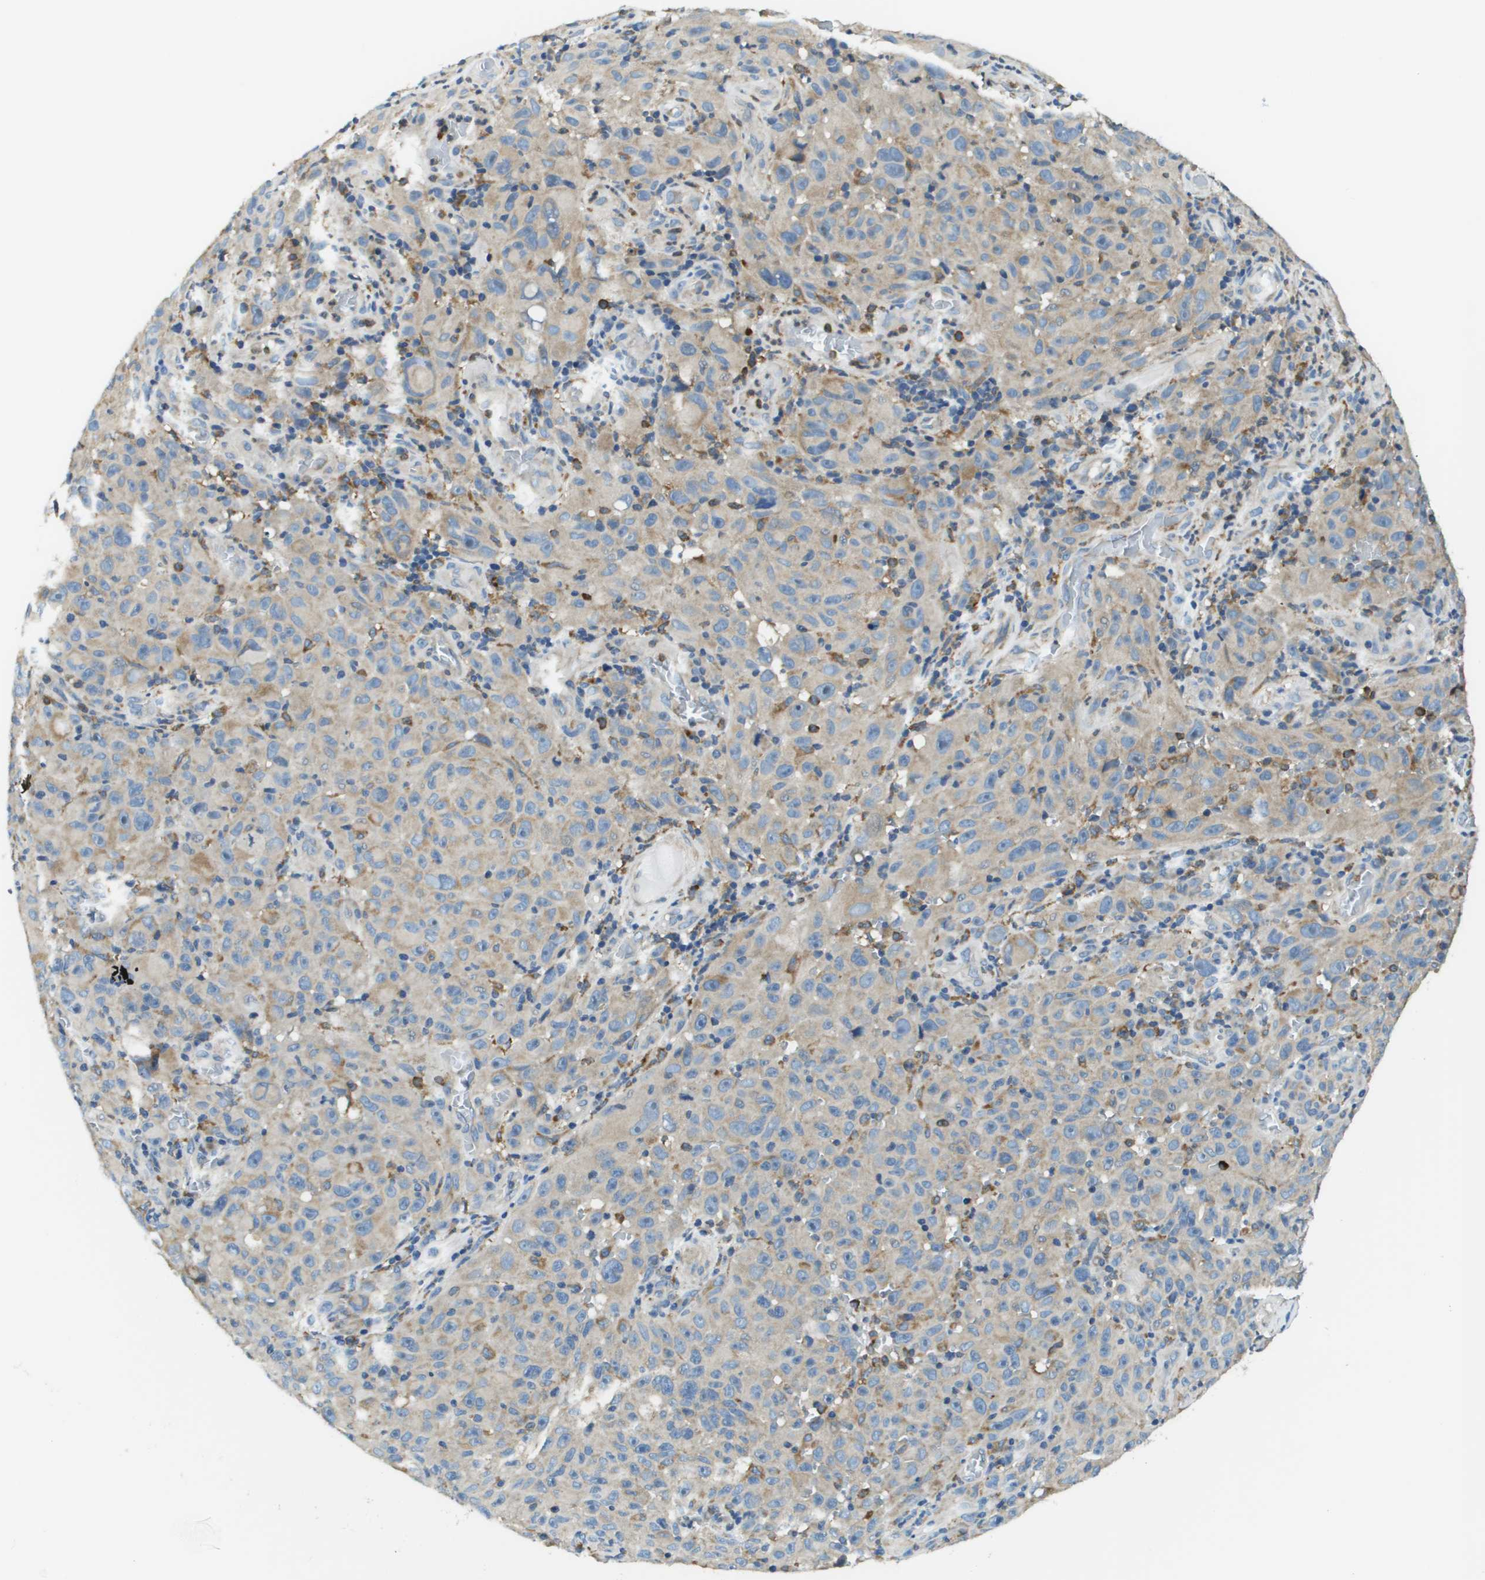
{"staining": {"intensity": "weak", "quantity": "<25%", "location": "cytoplasmic/membranous"}, "tissue": "melanoma", "cell_type": "Tumor cells", "image_type": "cancer", "snomed": [{"axis": "morphology", "description": "Malignant melanoma, NOS"}, {"axis": "topography", "description": "Skin"}], "caption": "Micrograph shows no protein positivity in tumor cells of malignant melanoma tissue.", "gene": "CNPY3", "patient": {"sex": "female", "age": 82}}